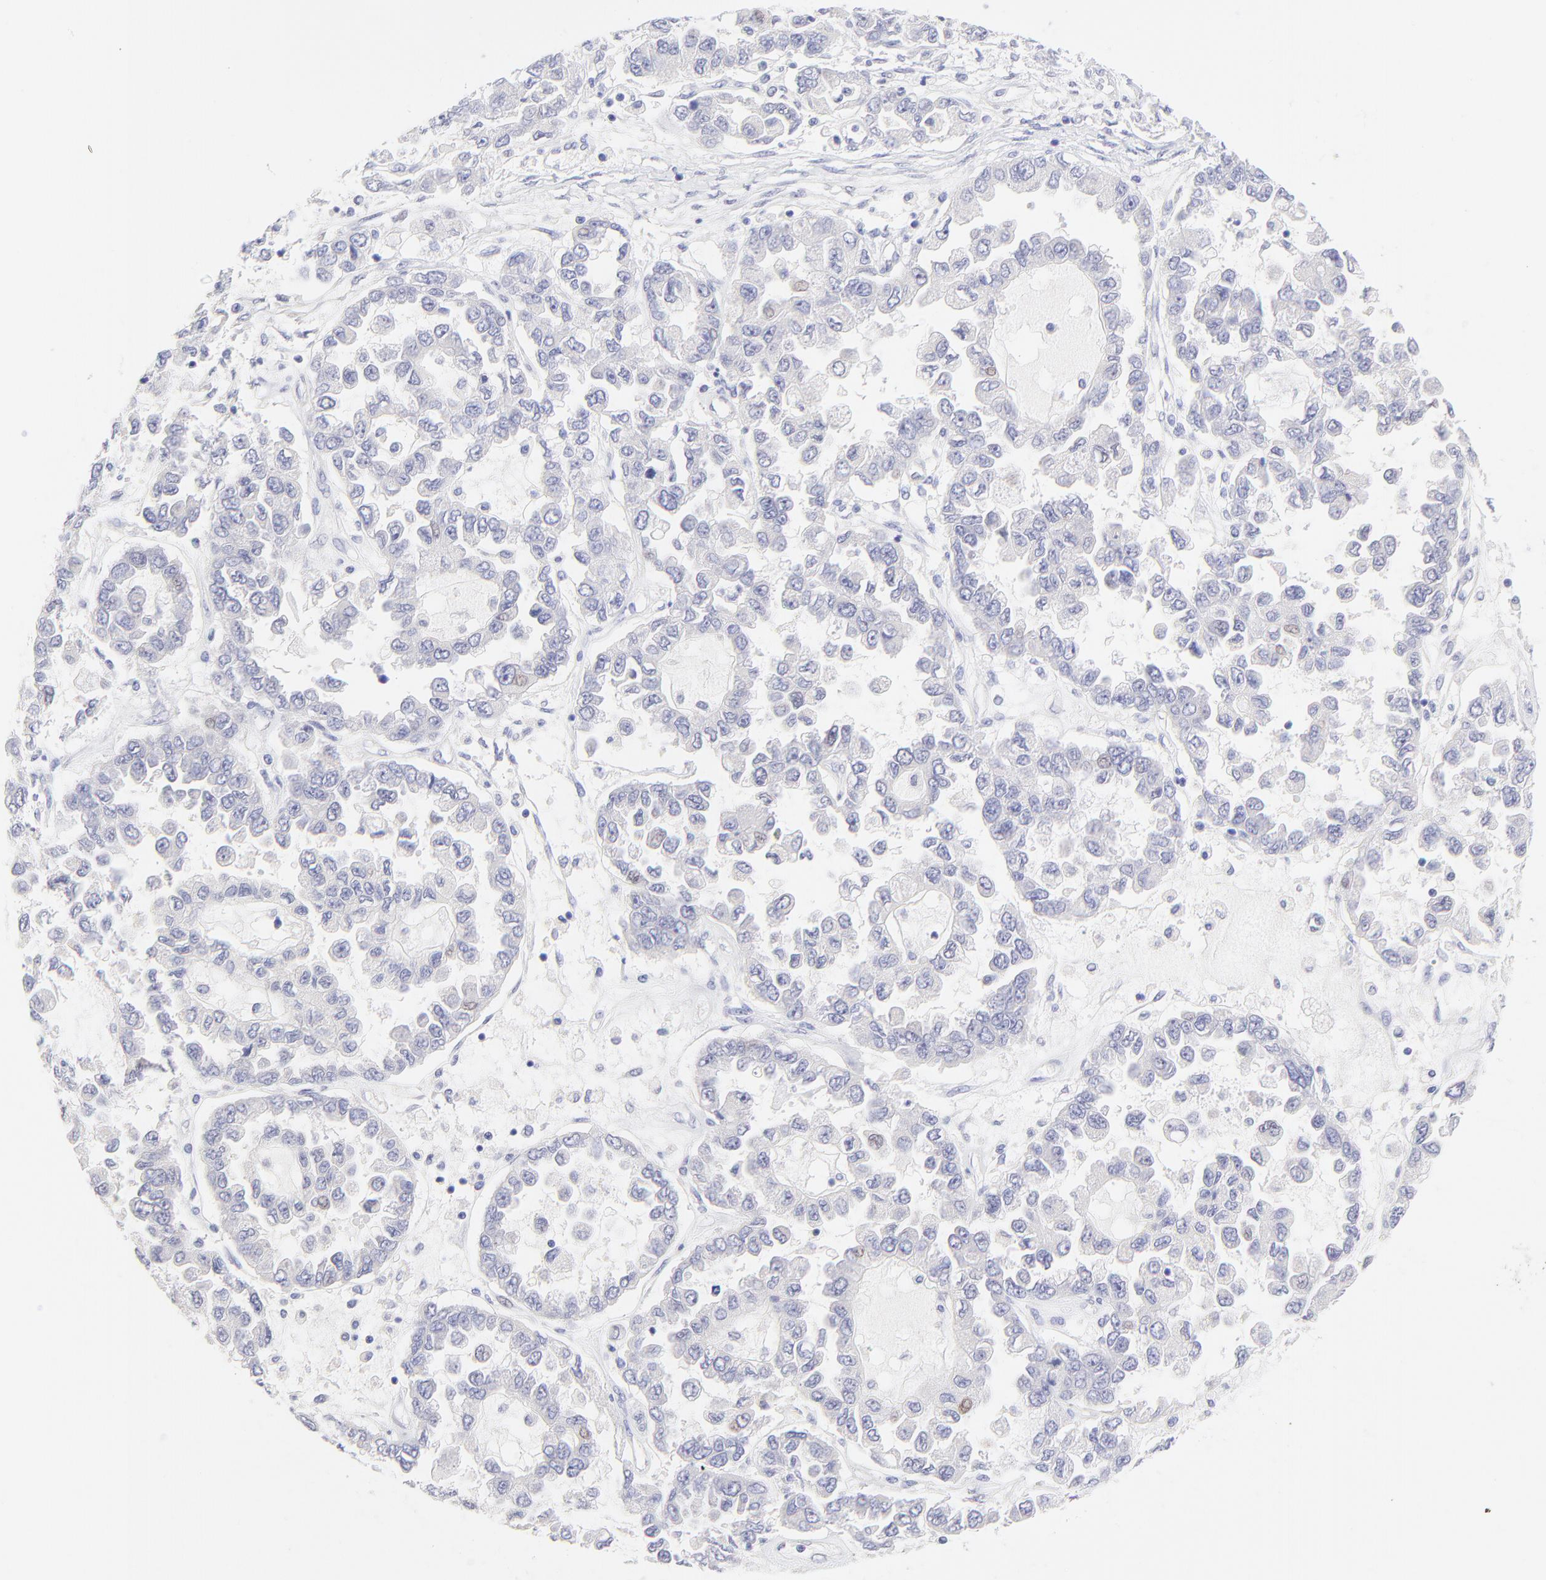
{"staining": {"intensity": "negative", "quantity": "none", "location": "none"}, "tissue": "ovarian cancer", "cell_type": "Tumor cells", "image_type": "cancer", "snomed": [{"axis": "morphology", "description": "Cystadenocarcinoma, serous, NOS"}, {"axis": "topography", "description": "Ovary"}], "caption": "A histopathology image of human ovarian cancer is negative for staining in tumor cells.", "gene": "KLF4", "patient": {"sex": "female", "age": 84}}